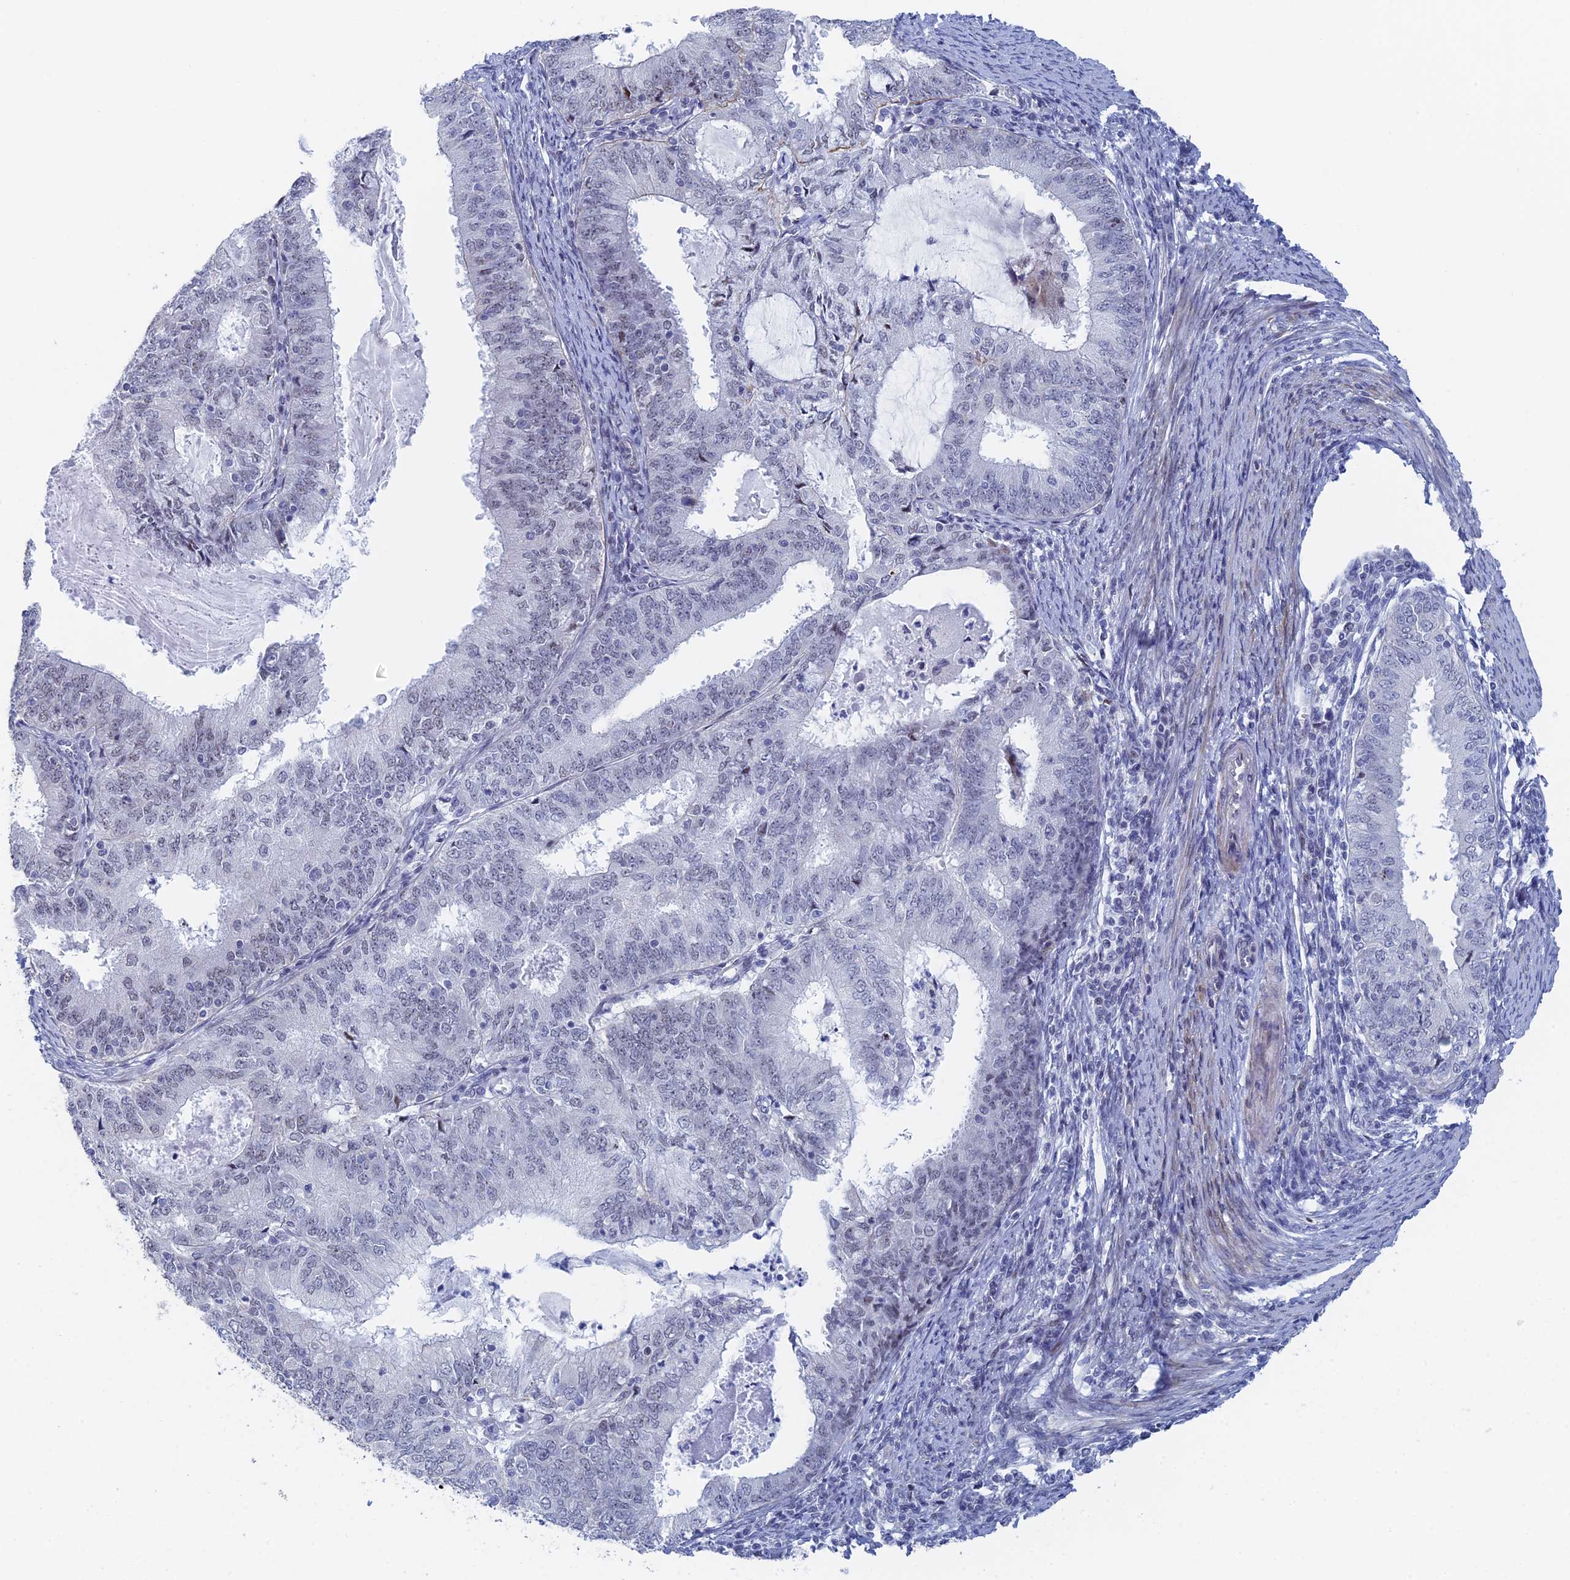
{"staining": {"intensity": "weak", "quantity": "<25%", "location": "nuclear"}, "tissue": "endometrial cancer", "cell_type": "Tumor cells", "image_type": "cancer", "snomed": [{"axis": "morphology", "description": "Adenocarcinoma, NOS"}, {"axis": "topography", "description": "Endometrium"}], "caption": "Tumor cells are negative for brown protein staining in endometrial cancer. (IHC, brightfield microscopy, high magnification).", "gene": "GMNC", "patient": {"sex": "female", "age": 57}}